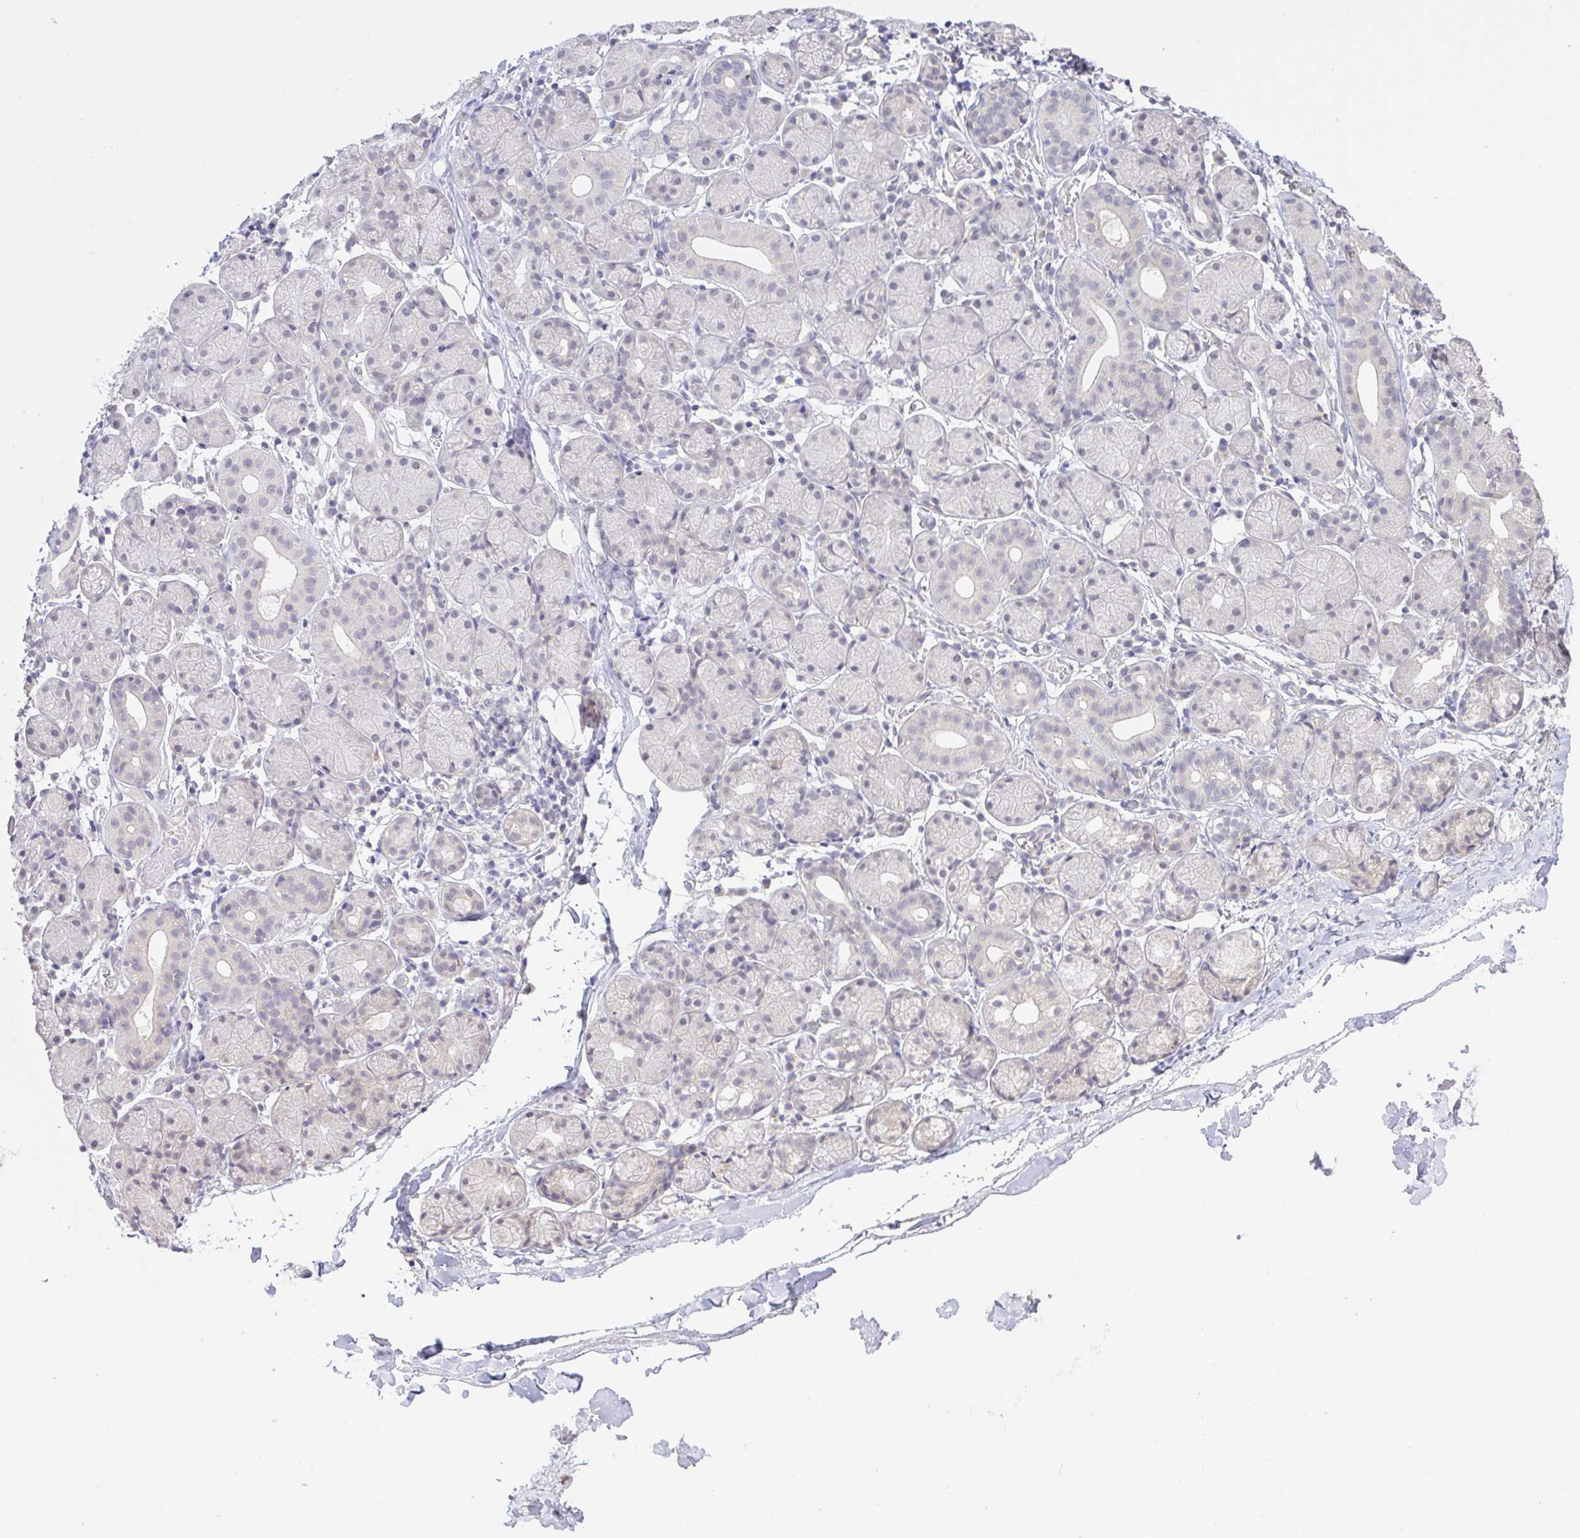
{"staining": {"intensity": "negative", "quantity": "none", "location": "none"}, "tissue": "salivary gland", "cell_type": "Glandular cells", "image_type": "normal", "snomed": [{"axis": "morphology", "description": "Normal tissue, NOS"}, {"axis": "topography", "description": "Salivary gland"}], "caption": "Immunohistochemical staining of normal salivary gland exhibits no significant staining in glandular cells.", "gene": "HYPK", "patient": {"sex": "female", "age": 24}}